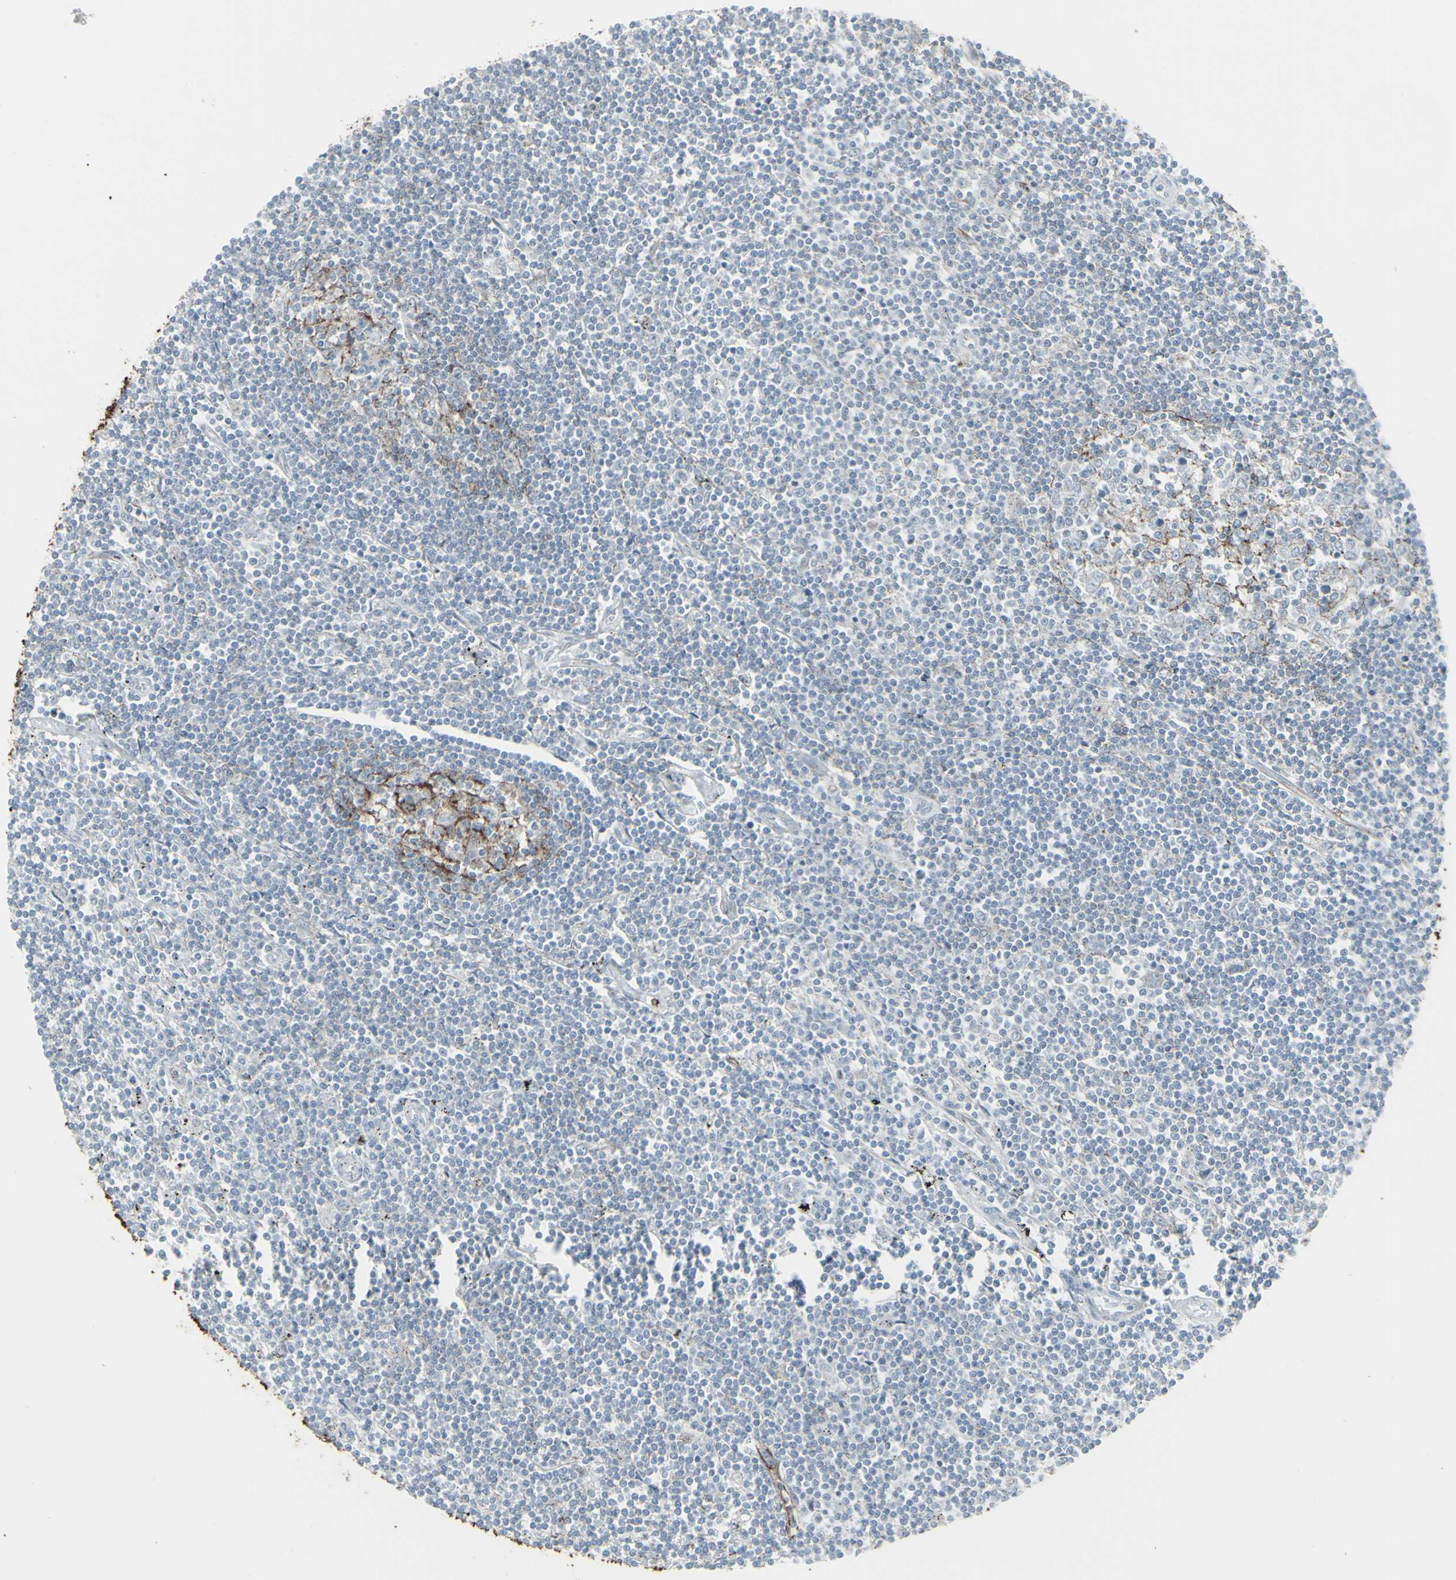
{"staining": {"intensity": "moderate", "quantity": "<25%", "location": "cytoplasmic/membranous"}, "tissue": "lymphoma", "cell_type": "Tumor cells", "image_type": "cancer", "snomed": [{"axis": "morphology", "description": "Malignant lymphoma, non-Hodgkin's type, Low grade"}, {"axis": "topography", "description": "Spleen"}], "caption": "Malignant lymphoma, non-Hodgkin's type (low-grade) stained for a protein exhibits moderate cytoplasmic/membranous positivity in tumor cells.", "gene": "GJA1", "patient": {"sex": "male", "age": 76}}